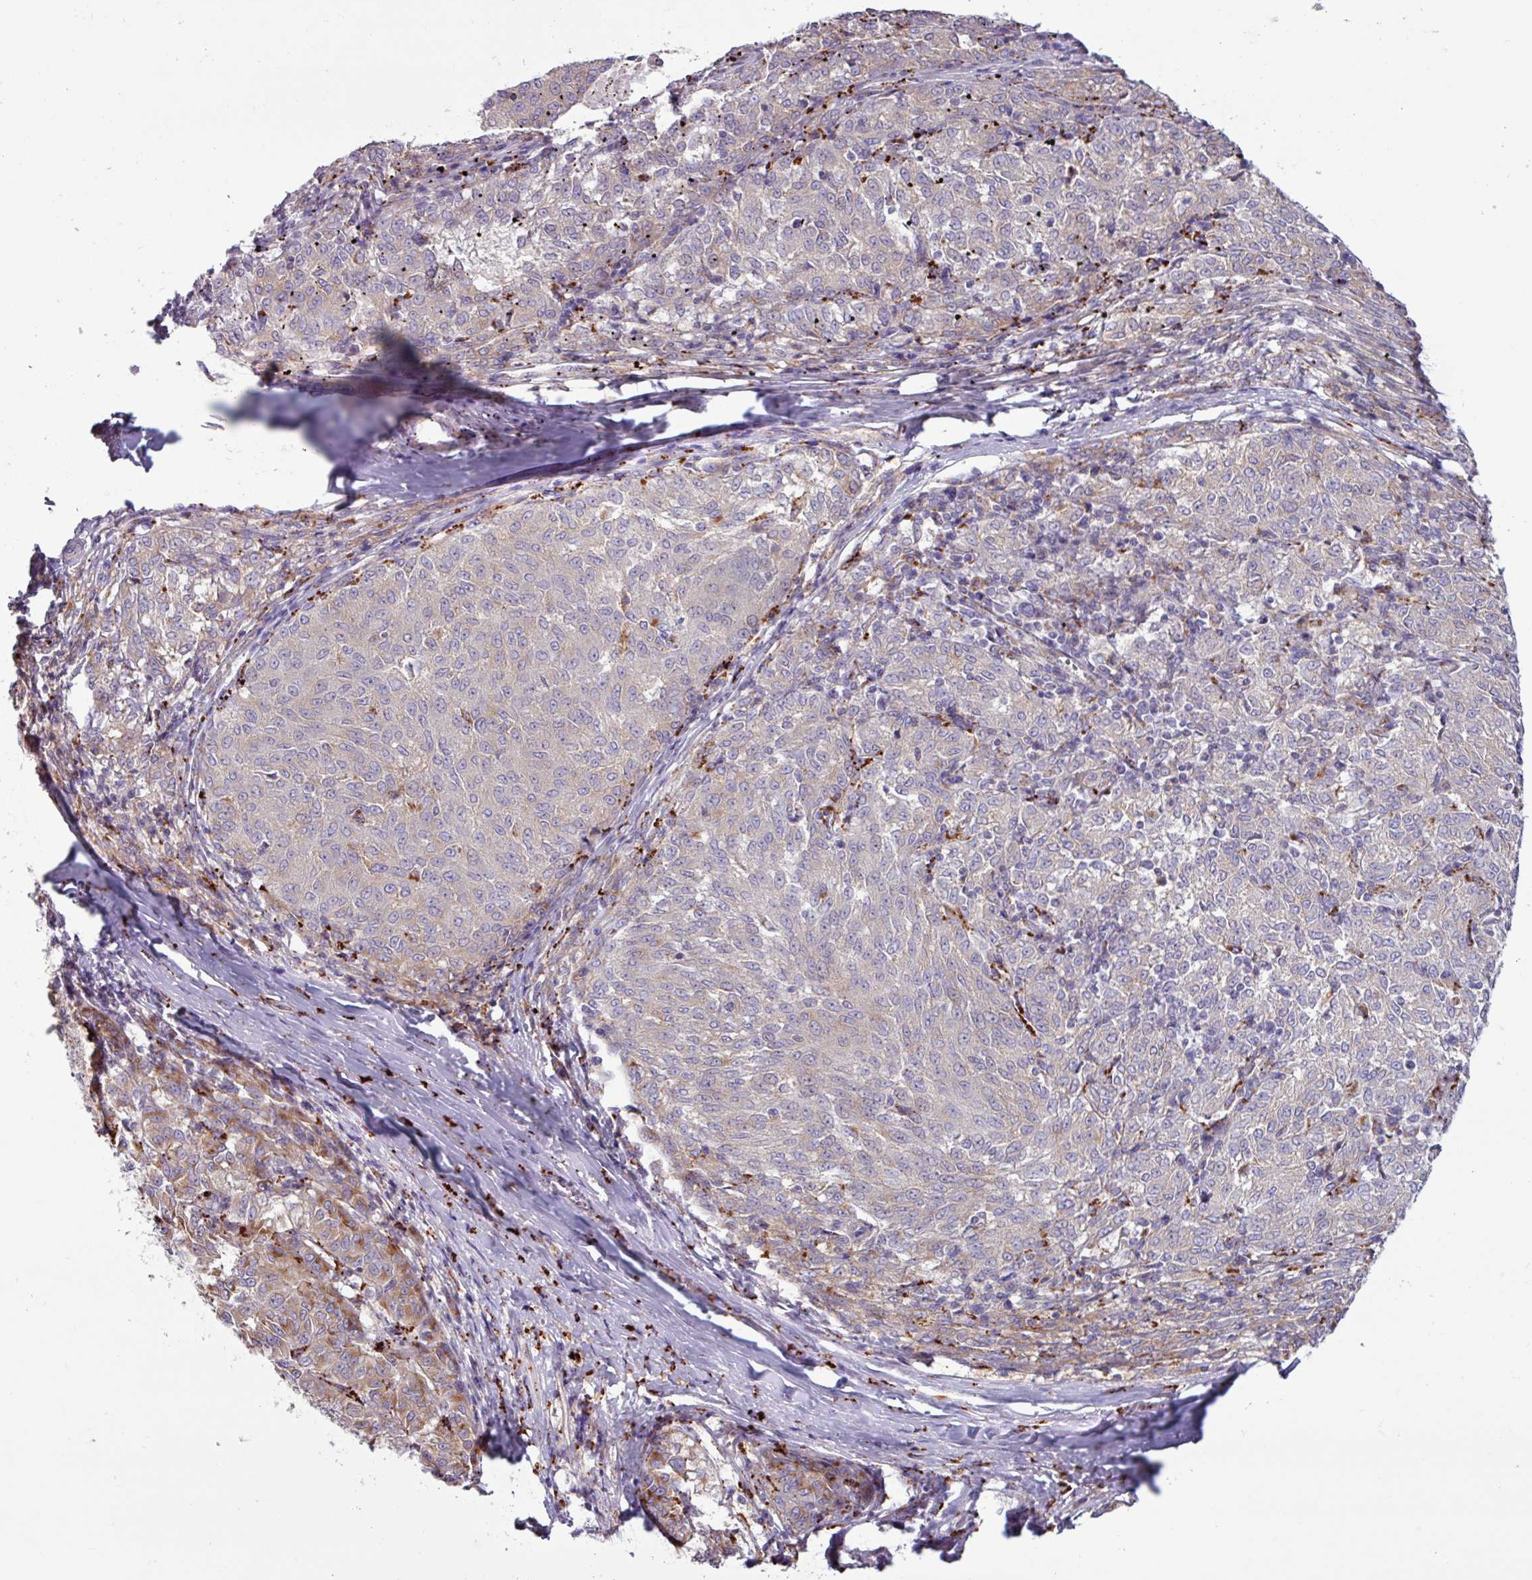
{"staining": {"intensity": "moderate", "quantity": "25%-75%", "location": "cytoplasmic/membranous"}, "tissue": "melanoma", "cell_type": "Tumor cells", "image_type": "cancer", "snomed": [{"axis": "morphology", "description": "Malignant melanoma, NOS"}, {"axis": "topography", "description": "Skin"}], "caption": "Protein staining of melanoma tissue demonstrates moderate cytoplasmic/membranous positivity in about 25%-75% of tumor cells.", "gene": "AMIGO2", "patient": {"sex": "female", "age": 72}}